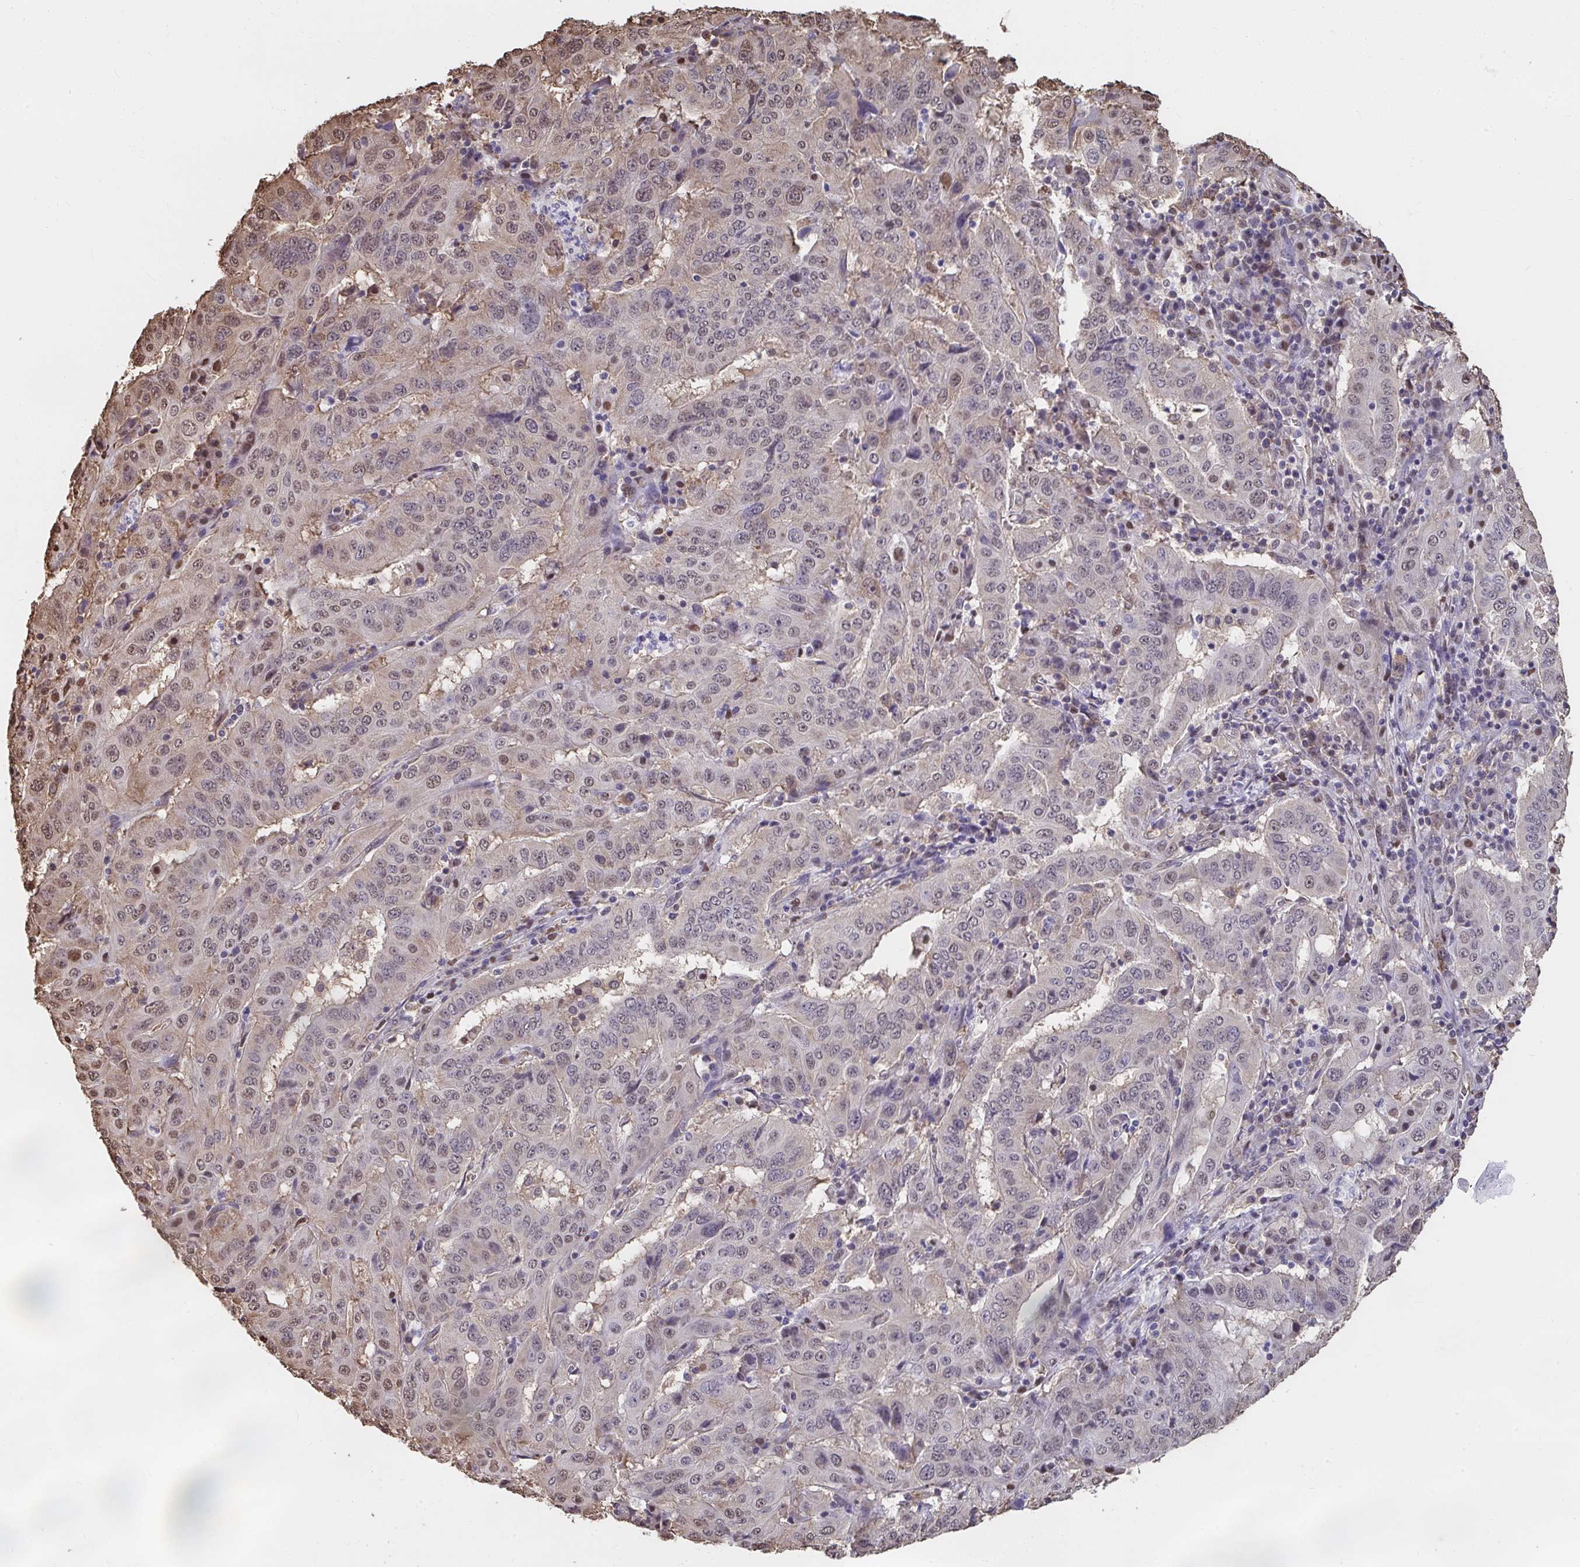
{"staining": {"intensity": "weak", "quantity": "<25%", "location": "nuclear"}, "tissue": "pancreatic cancer", "cell_type": "Tumor cells", "image_type": "cancer", "snomed": [{"axis": "morphology", "description": "Adenocarcinoma, NOS"}, {"axis": "topography", "description": "Pancreas"}], "caption": "High power microscopy image of an IHC micrograph of adenocarcinoma (pancreatic), revealing no significant positivity in tumor cells. (Brightfield microscopy of DAB (3,3'-diaminobenzidine) immunohistochemistry (IHC) at high magnification).", "gene": "SYNCRIP", "patient": {"sex": "male", "age": 63}}